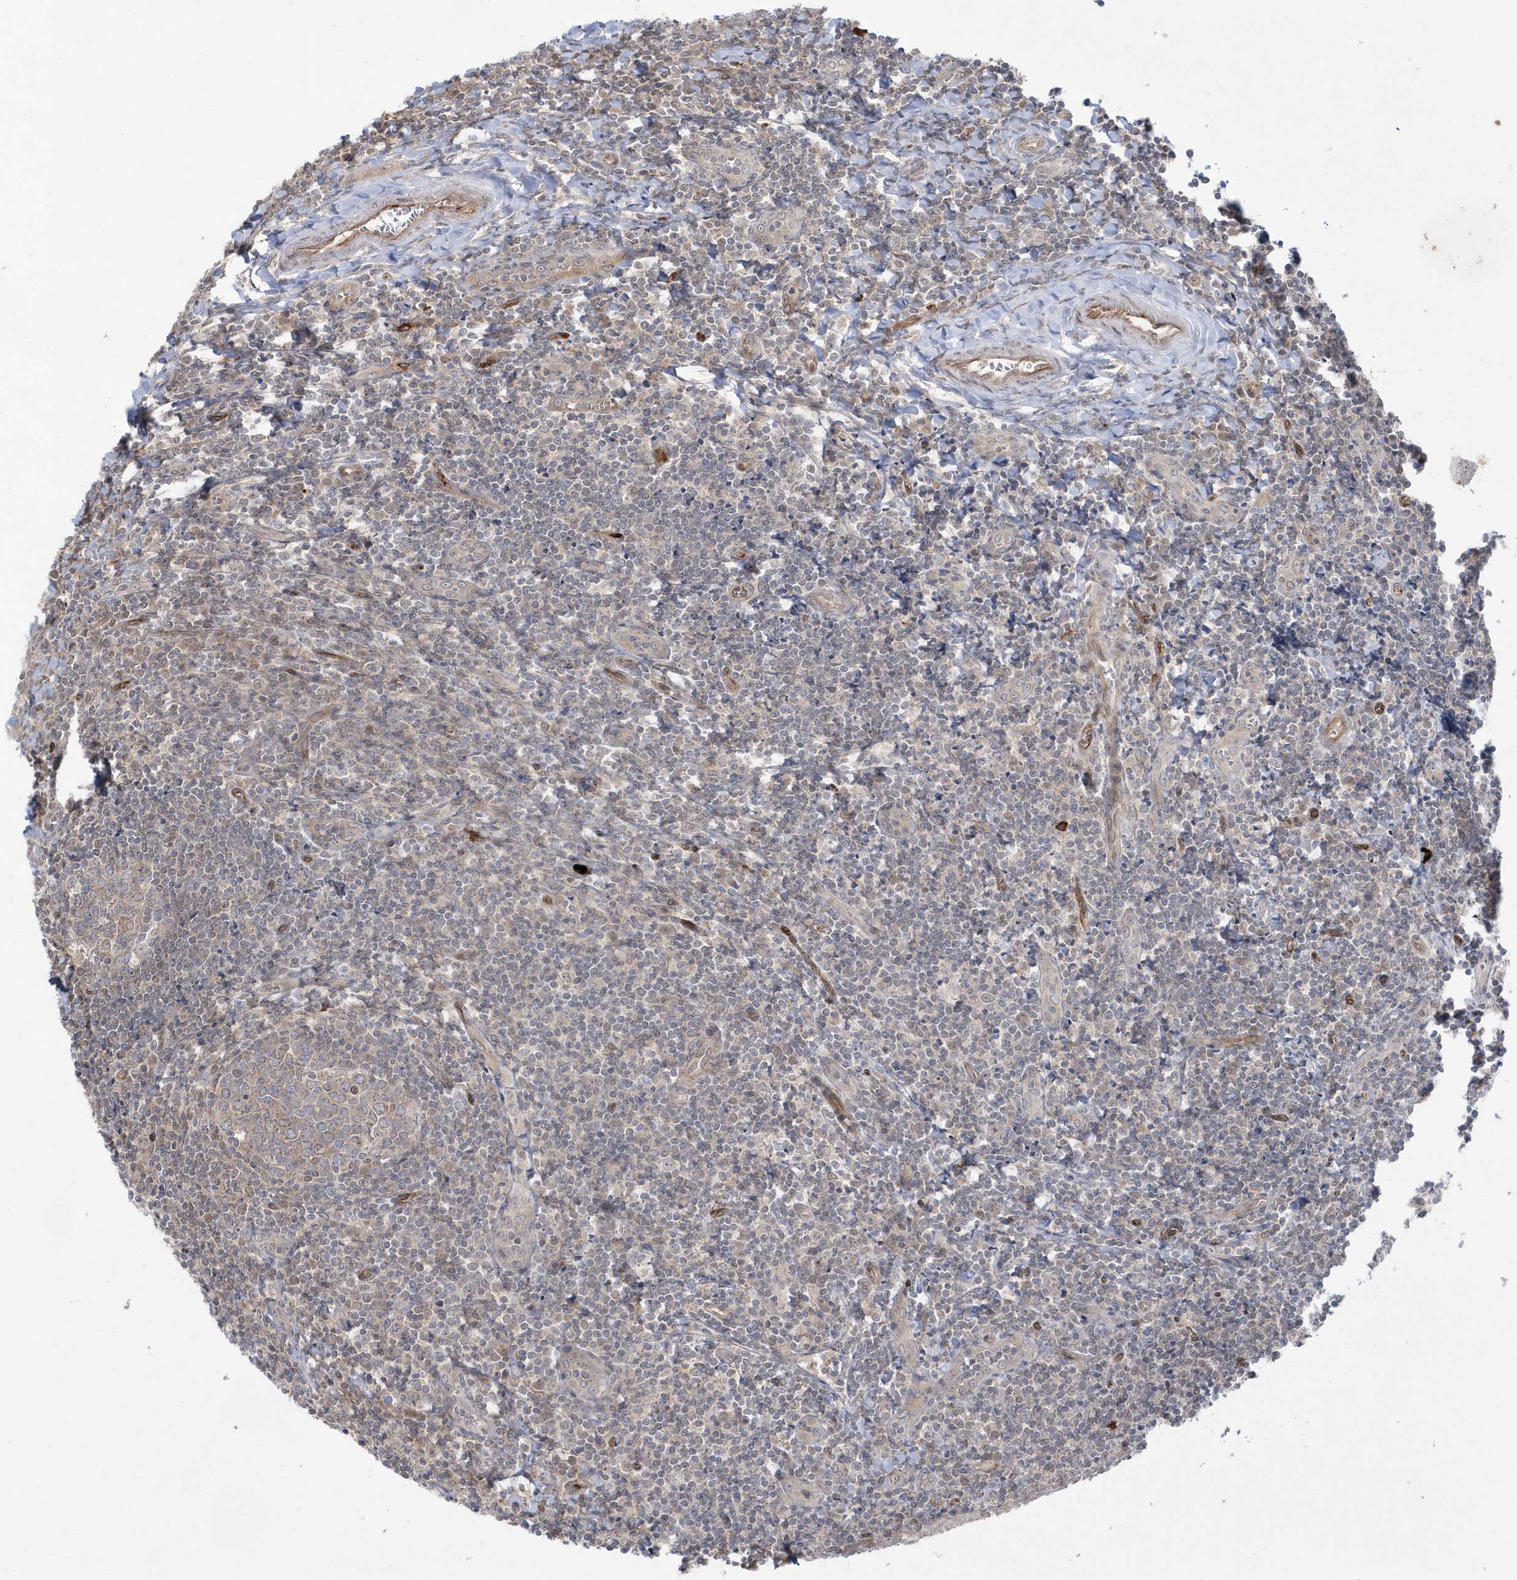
{"staining": {"intensity": "weak", "quantity": "25%-75%", "location": "cytoplasmic/membranous"}, "tissue": "tonsil", "cell_type": "Germinal center cells", "image_type": "normal", "snomed": [{"axis": "morphology", "description": "Normal tissue, NOS"}, {"axis": "topography", "description": "Tonsil"}], "caption": "Approximately 25%-75% of germinal center cells in unremarkable tonsil display weak cytoplasmic/membranous protein positivity as visualized by brown immunohistochemical staining.", "gene": "DHX57", "patient": {"sex": "male", "age": 27}}